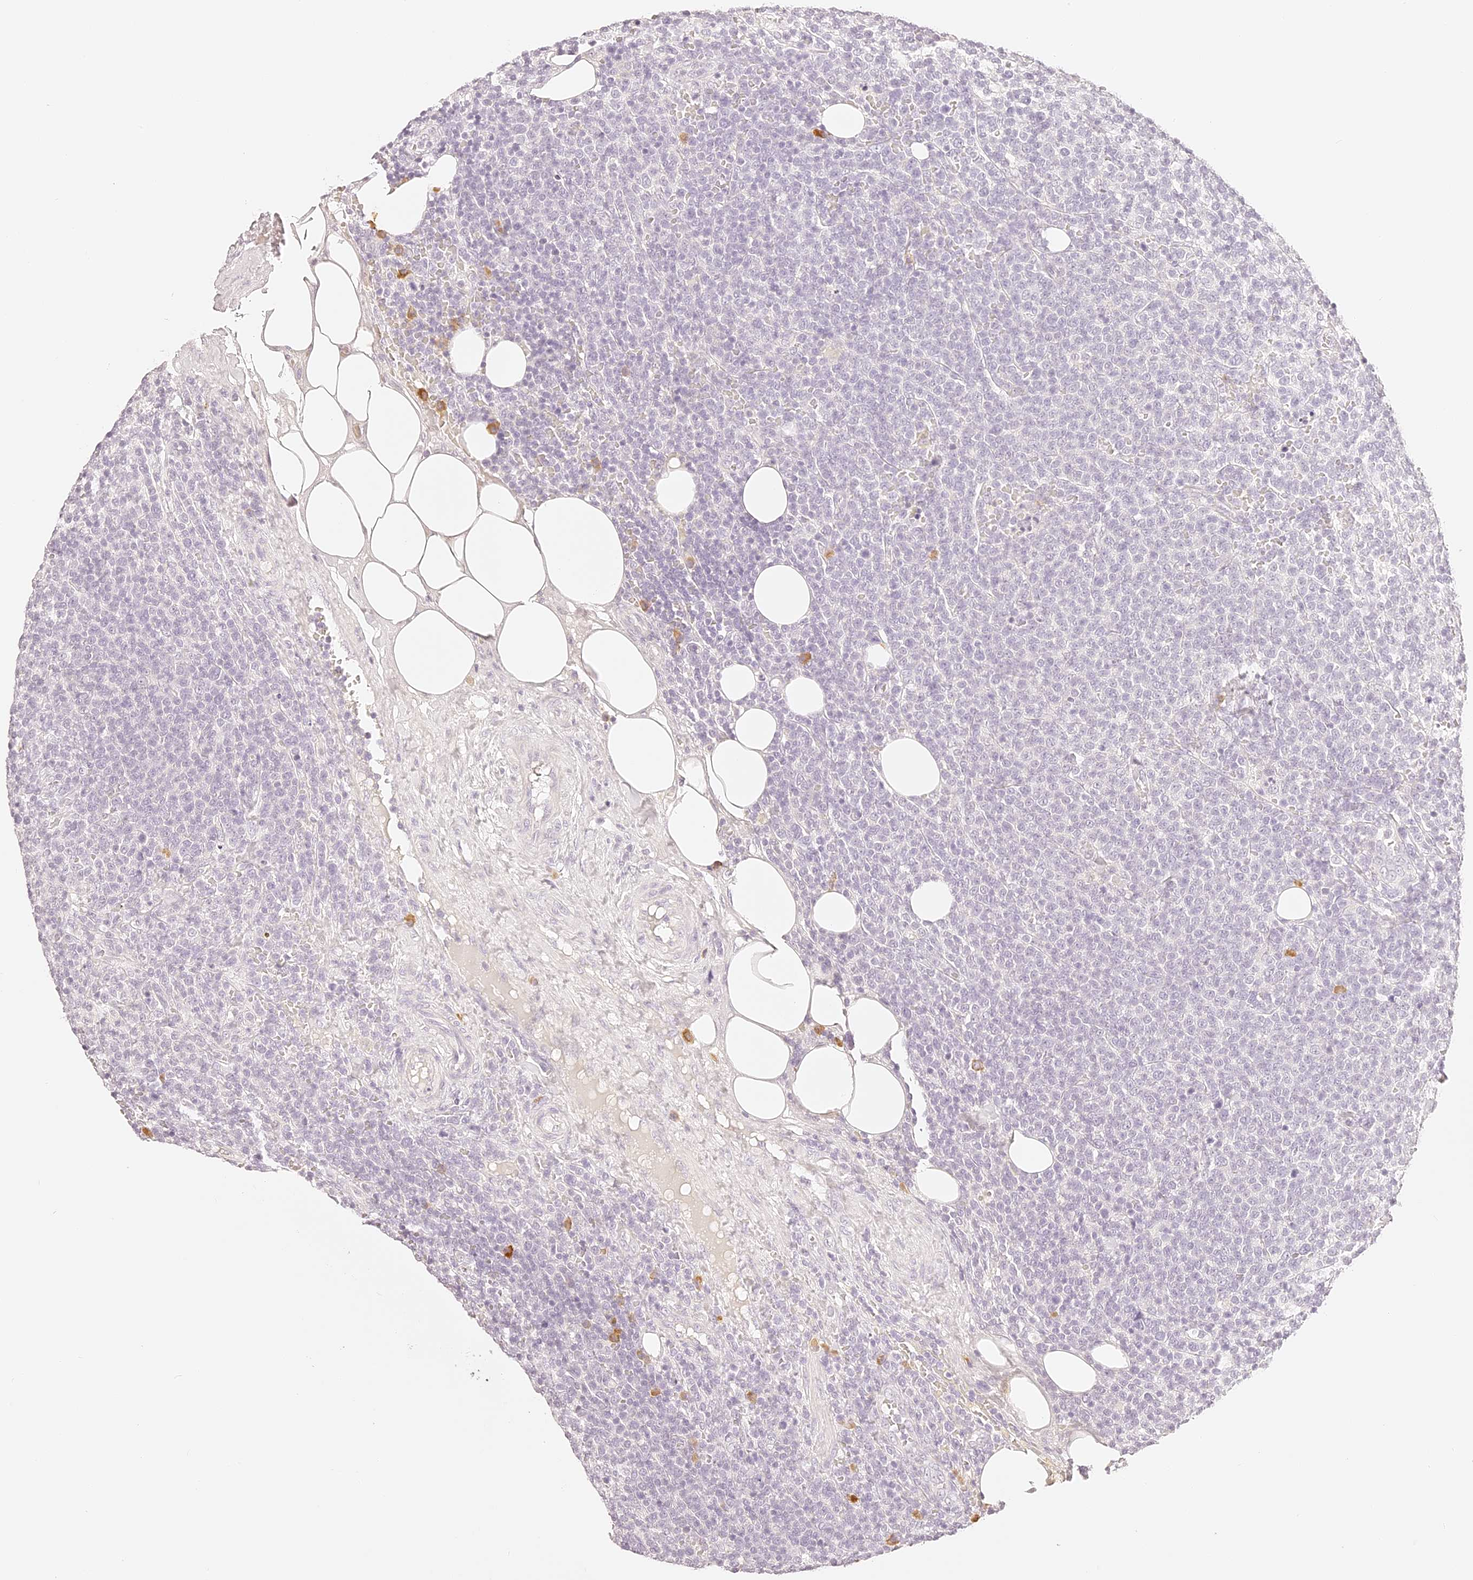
{"staining": {"intensity": "negative", "quantity": "none", "location": "none"}, "tissue": "lymphoma", "cell_type": "Tumor cells", "image_type": "cancer", "snomed": [{"axis": "morphology", "description": "Malignant lymphoma, non-Hodgkin's type, High grade"}, {"axis": "topography", "description": "Lymph node"}], "caption": "Immunohistochemistry image of human lymphoma stained for a protein (brown), which demonstrates no staining in tumor cells.", "gene": "TRIM45", "patient": {"sex": "male", "age": 61}}